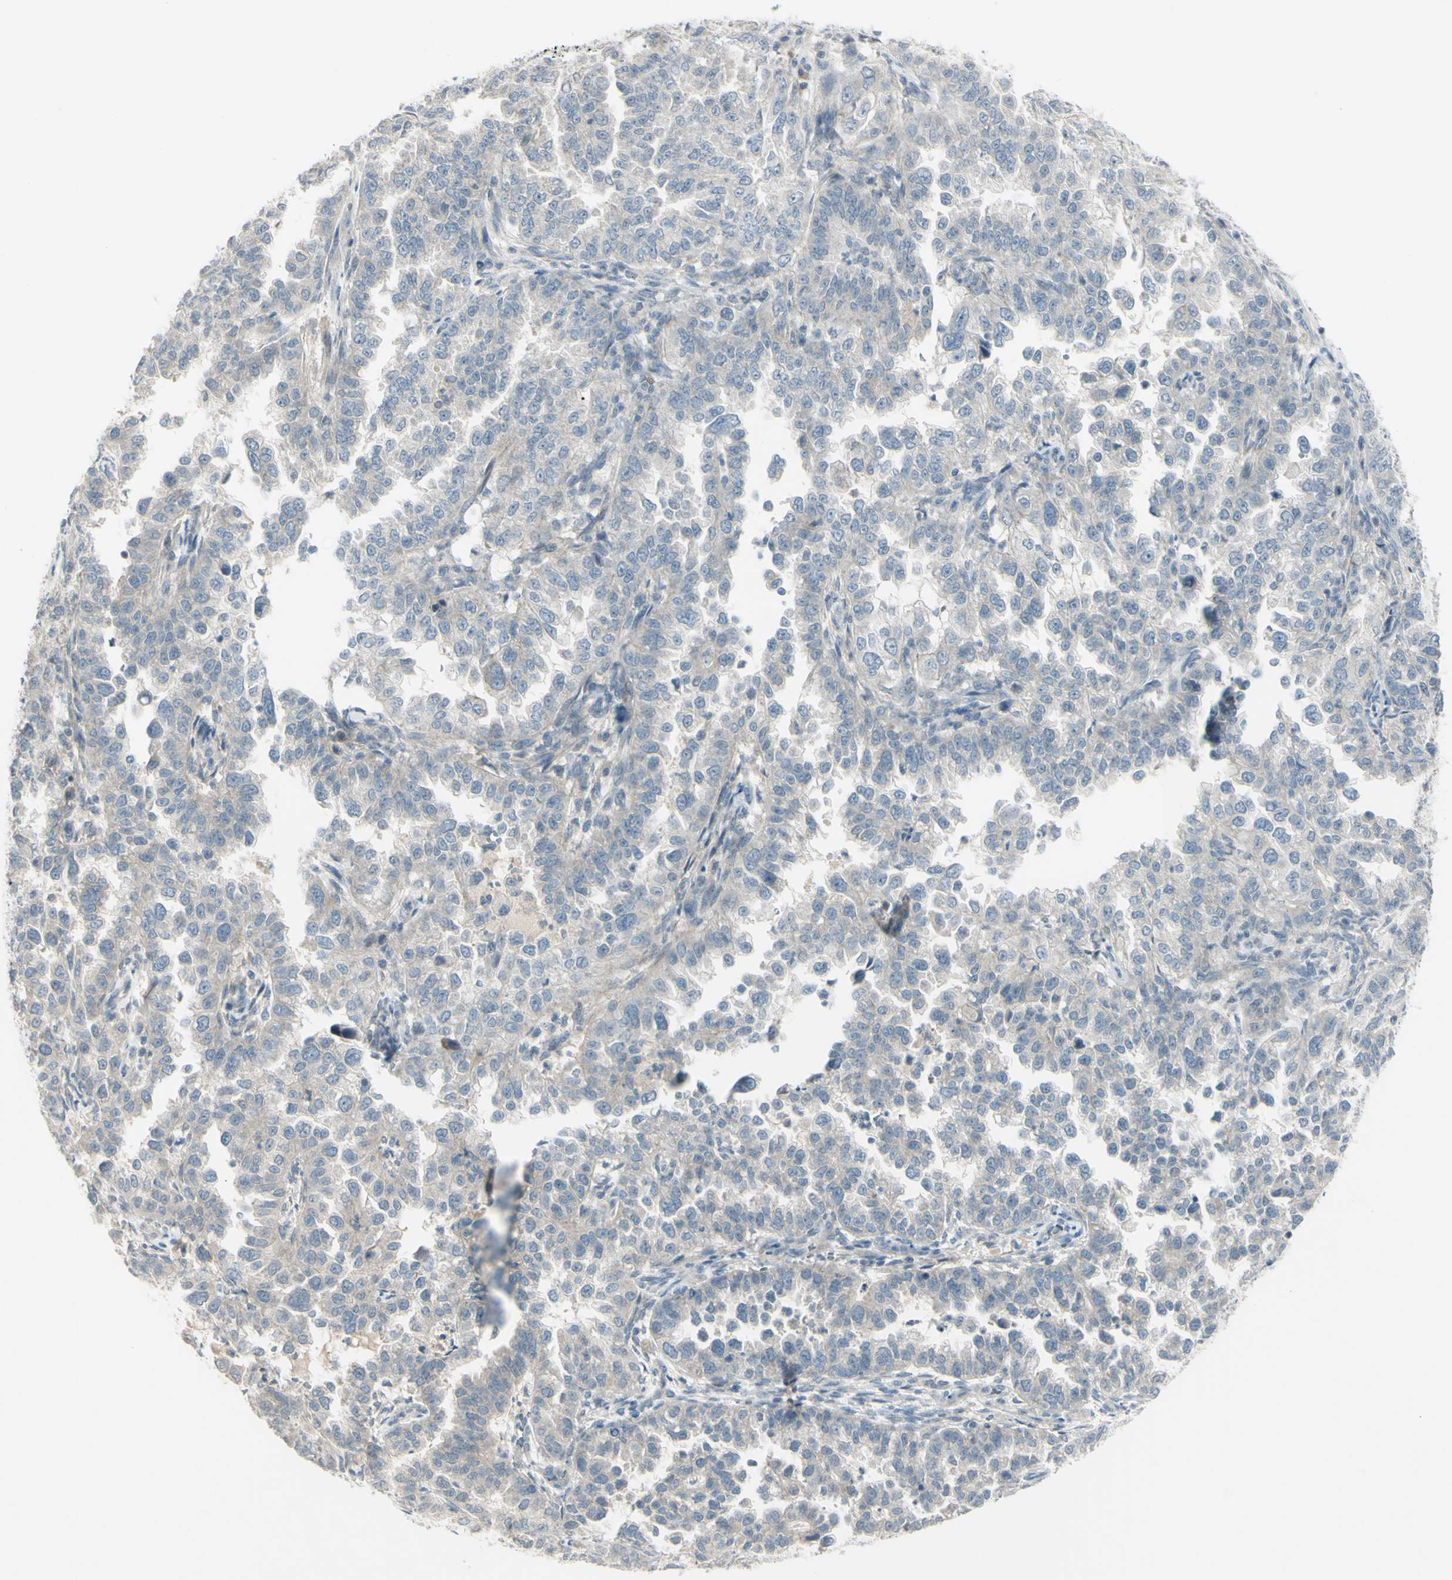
{"staining": {"intensity": "weak", "quantity": ">75%", "location": "cytoplasmic/membranous"}, "tissue": "endometrial cancer", "cell_type": "Tumor cells", "image_type": "cancer", "snomed": [{"axis": "morphology", "description": "Adenocarcinoma, NOS"}, {"axis": "topography", "description": "Endometrium"}], "caption": "Endometrial cancer was stained to show a protein in brown. There is low levels of weak cytoplasmic/membranous positivity in about >75% of tumor cells.", "gene": "SH3GL2", "patient": {"sex": "female", "age": 85}}